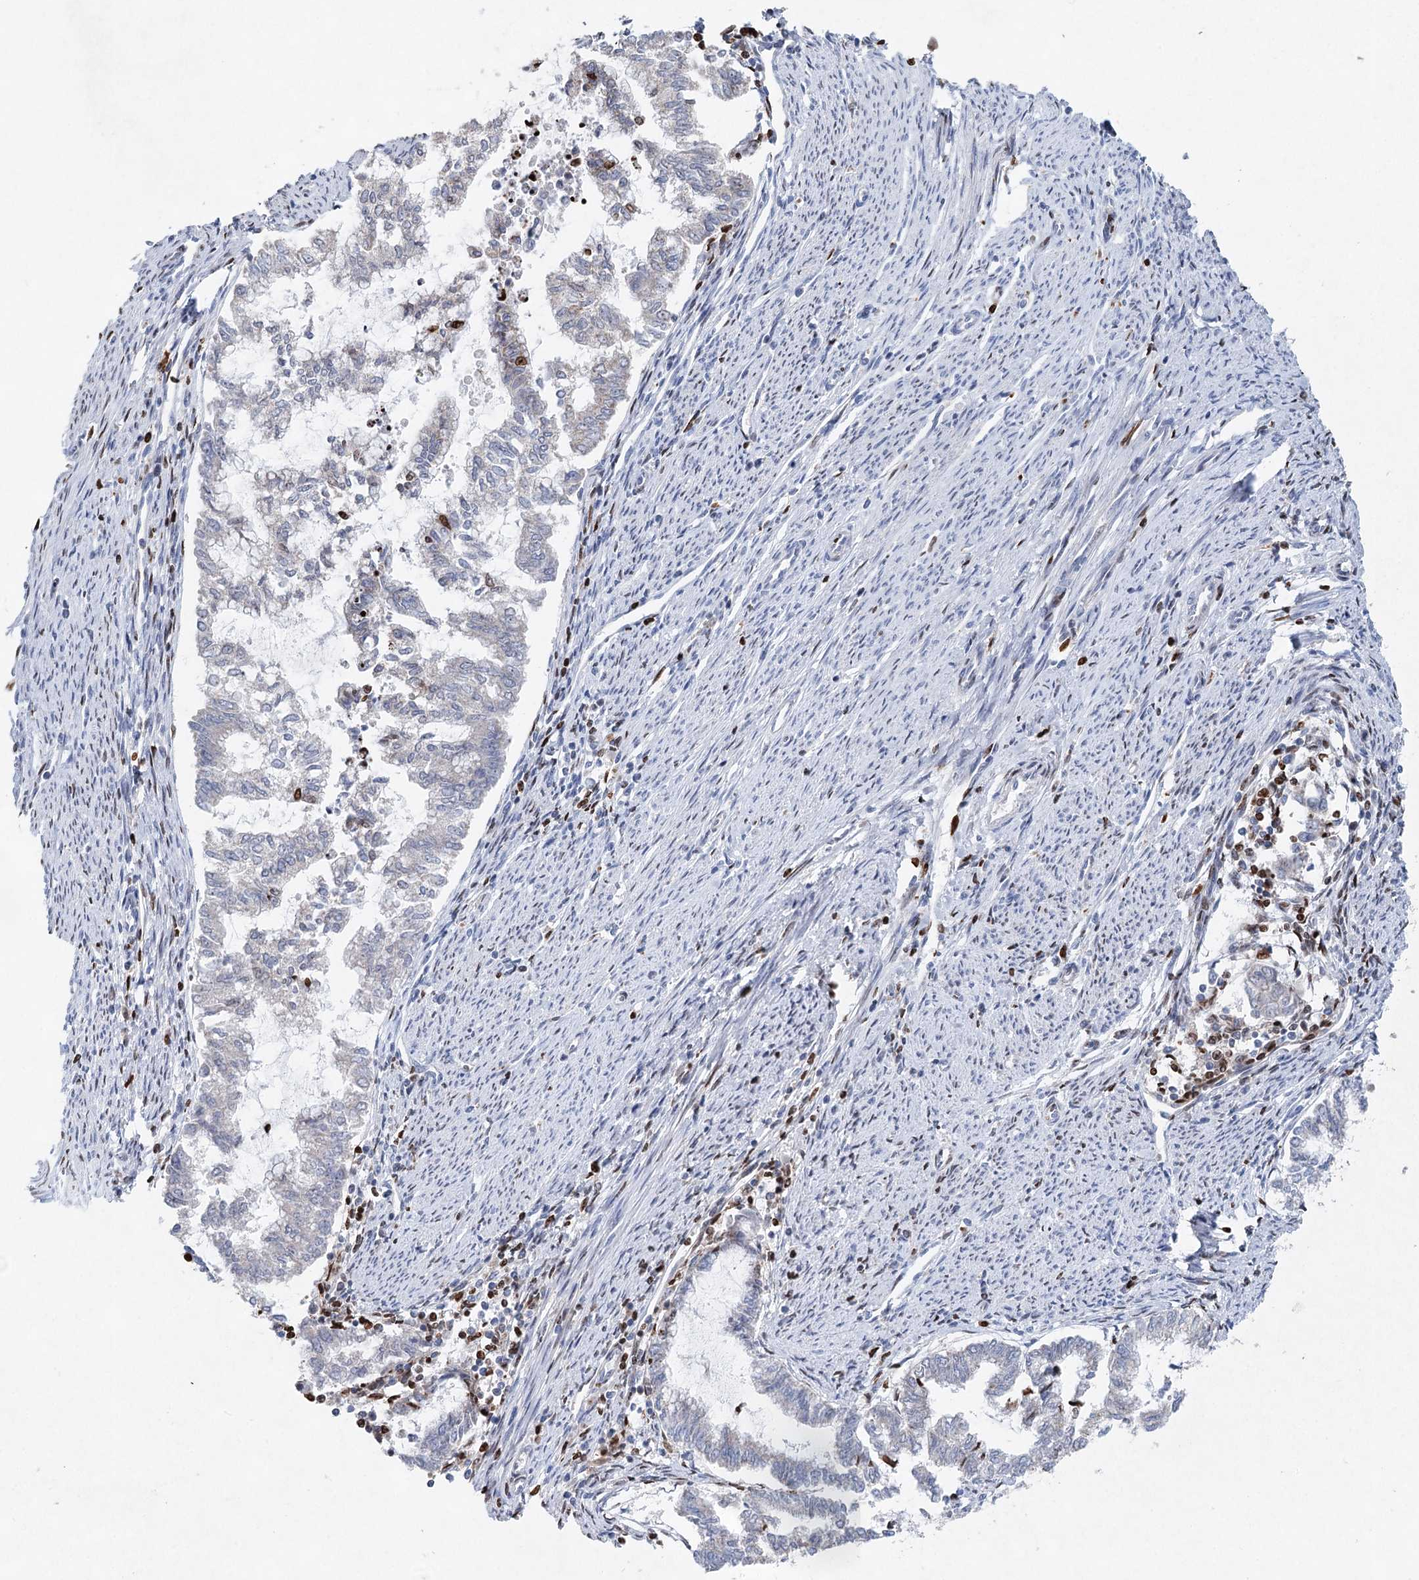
{"staining": {"intensity": "negative", "quantity": "none", "location": "none"}, "tissue": "endometrial cancer", "cell_type": "Tumor cells", "image_type": "cancer", "snomed": [{"axis": "morphology", "description": "Adenocarcinoma, NOS"}, {"axis": "topography", "description": "Endometrium"}], "caption": "Immunohistochemistry of human endometrial cancer (adenocarcinoma) reveals no positivity in tumor cells.", "gene": "XPO6", "patient": {"sex": "female", "age": 79}}